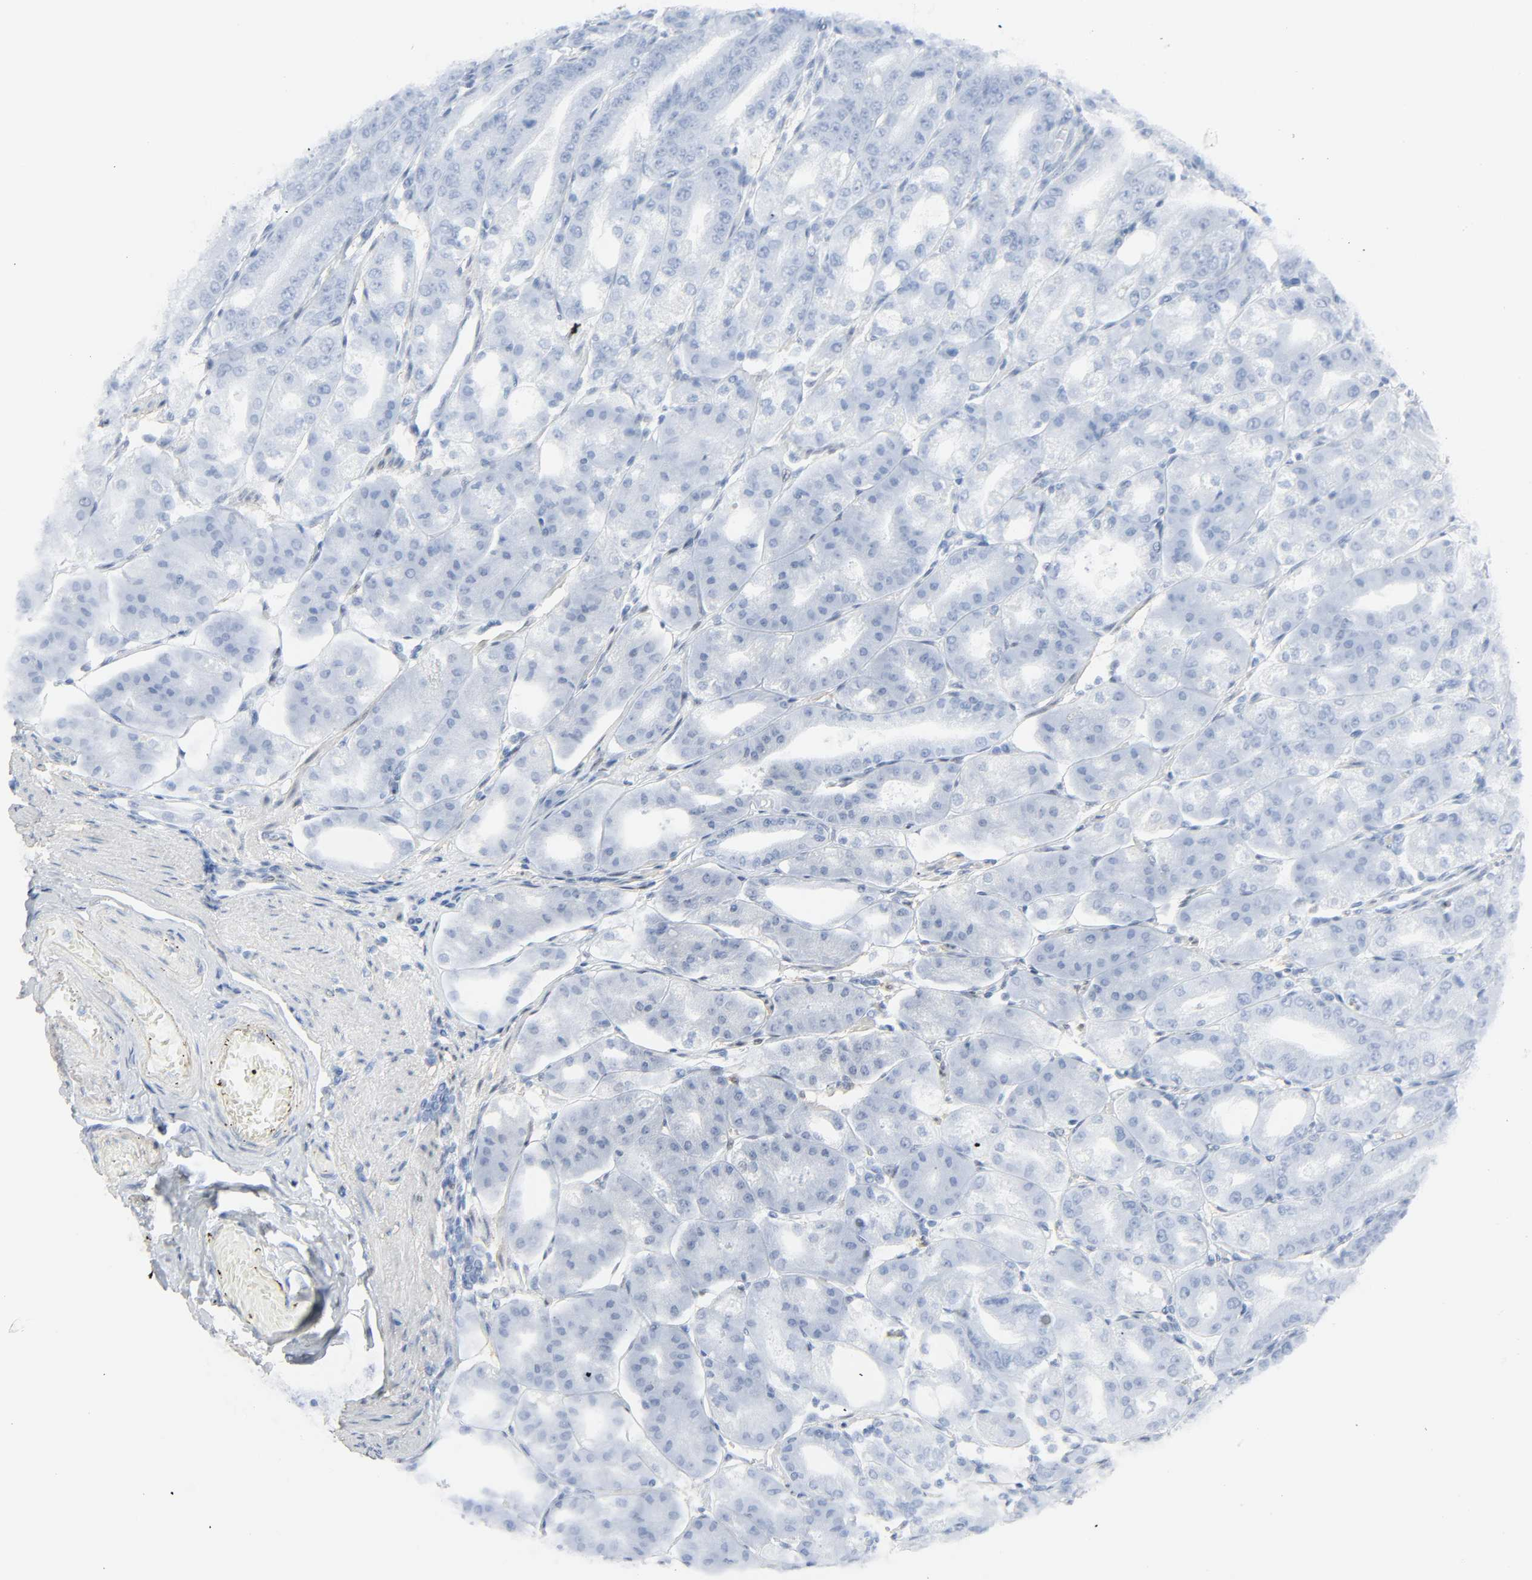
{"staining": {"intensity": "moderate", "quantity": "<25%", "location": "cytoplasmic/membranous"}, "tissue": "stomach", "cell_type": "Glandular cells", "image_type": "normal", "snomed": [{"axis": "morphology", "description": "Normal tissue, NOS"}, {"axis": "topography", "description": "Stomach, lower"}], "caption": "Unremarkable stomach exhibits moderate cytoplasmic/membranous positivity in about <25% of glandular cells.", "gene": "ZBTB16", "patient": {"sex": "male", "age": 71}}